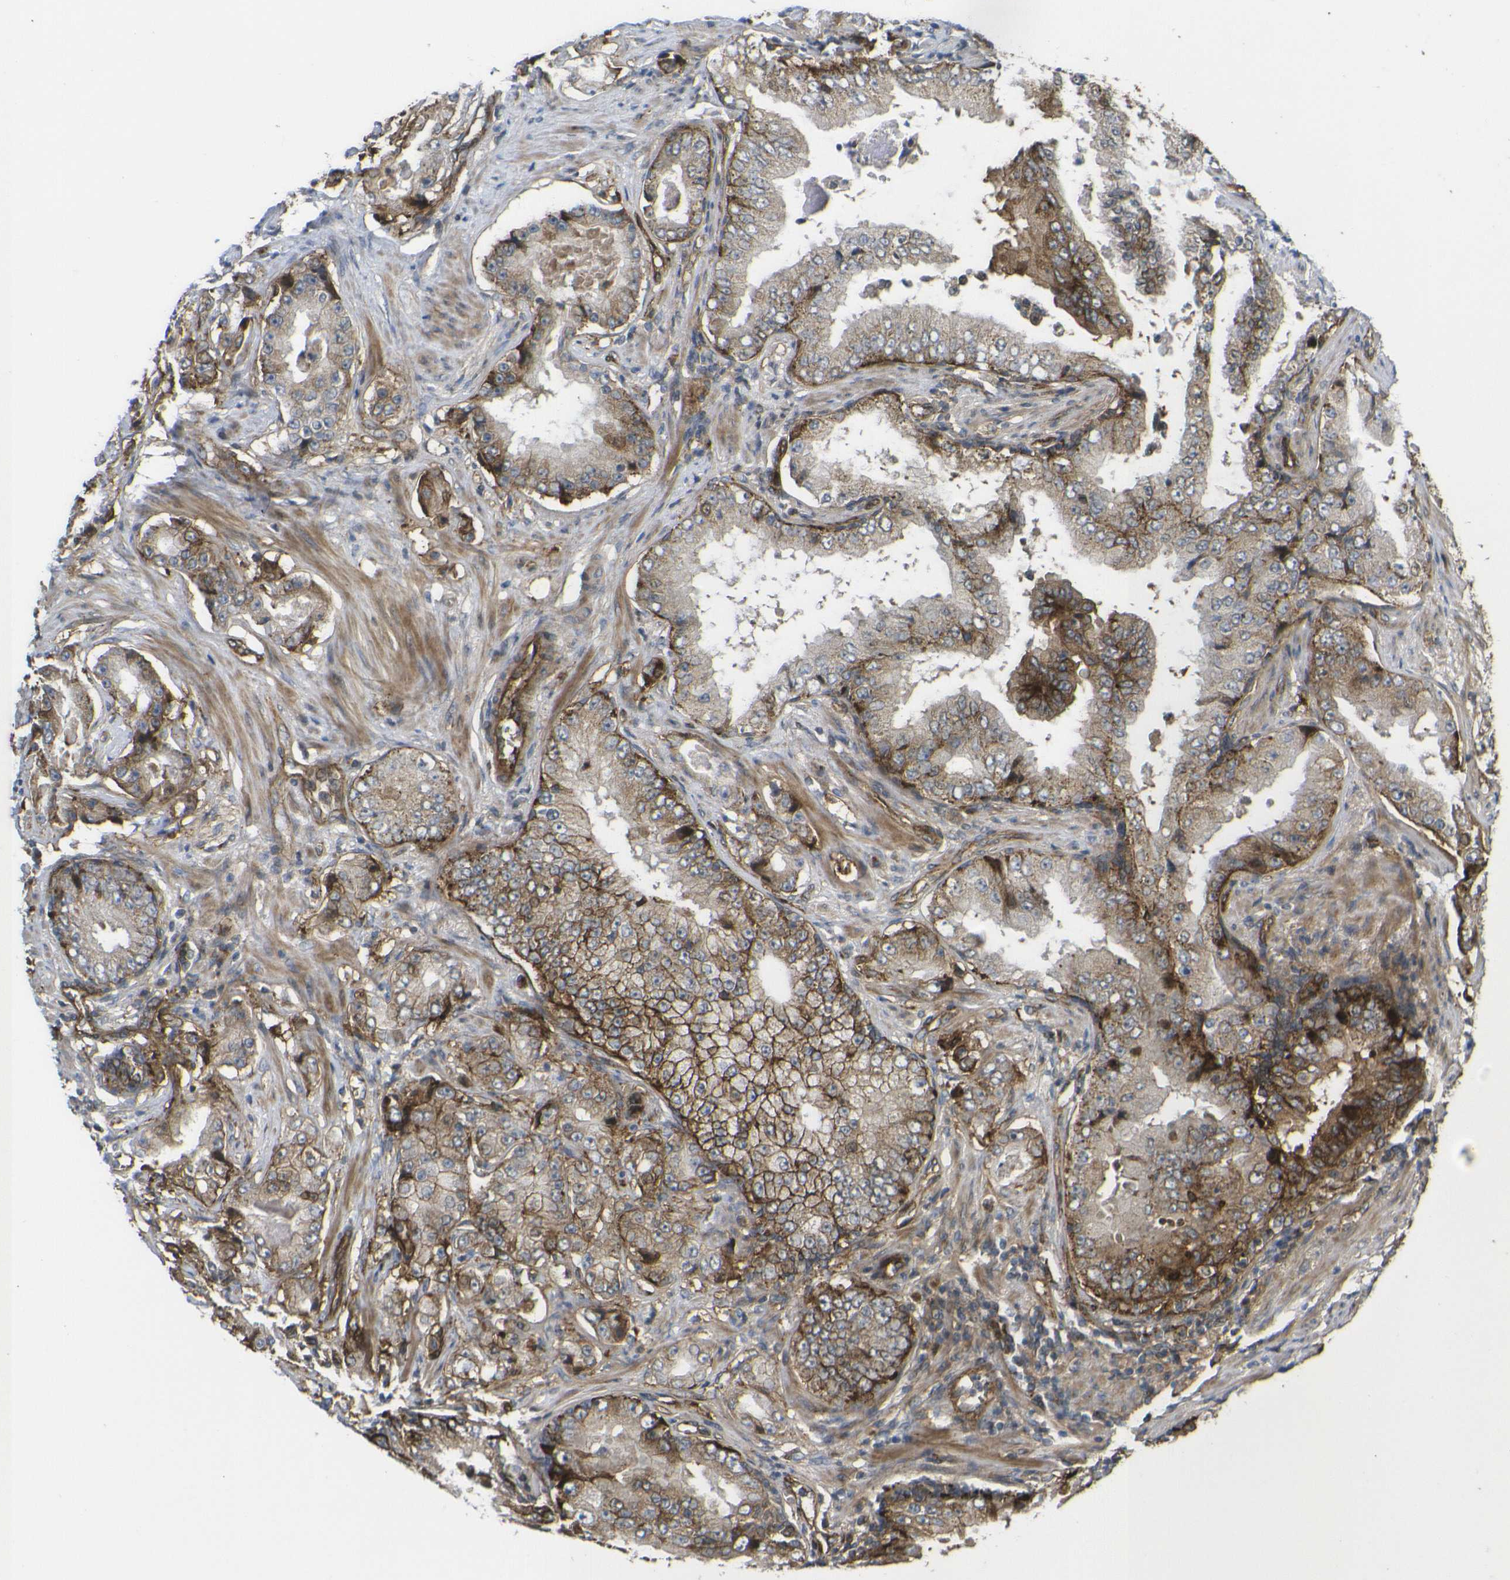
{"staining": {"intensity": "moderate", "quantity": ">75%", "location": "cytoplasmic/membranous"}, "tissue": "prostate cancer", "cell_type": "Tumor cells", "image_type": "cancer", "snomed": [{"axis": "morphology", "description": "Adenocarcinoma, High grade"}, {"axis": "topography", "description": "Prostate"}], "caption": "DAB (3,3'-diaminobenzidine) immunohistochemical staining of prostate high-grade adenocarcinoma reveals moderate cytoplasmic/membranous protein staining in approximately >75% of tumor cells.", "gene": "ECE1", "patient": {"sex": "male", "age": 73}}